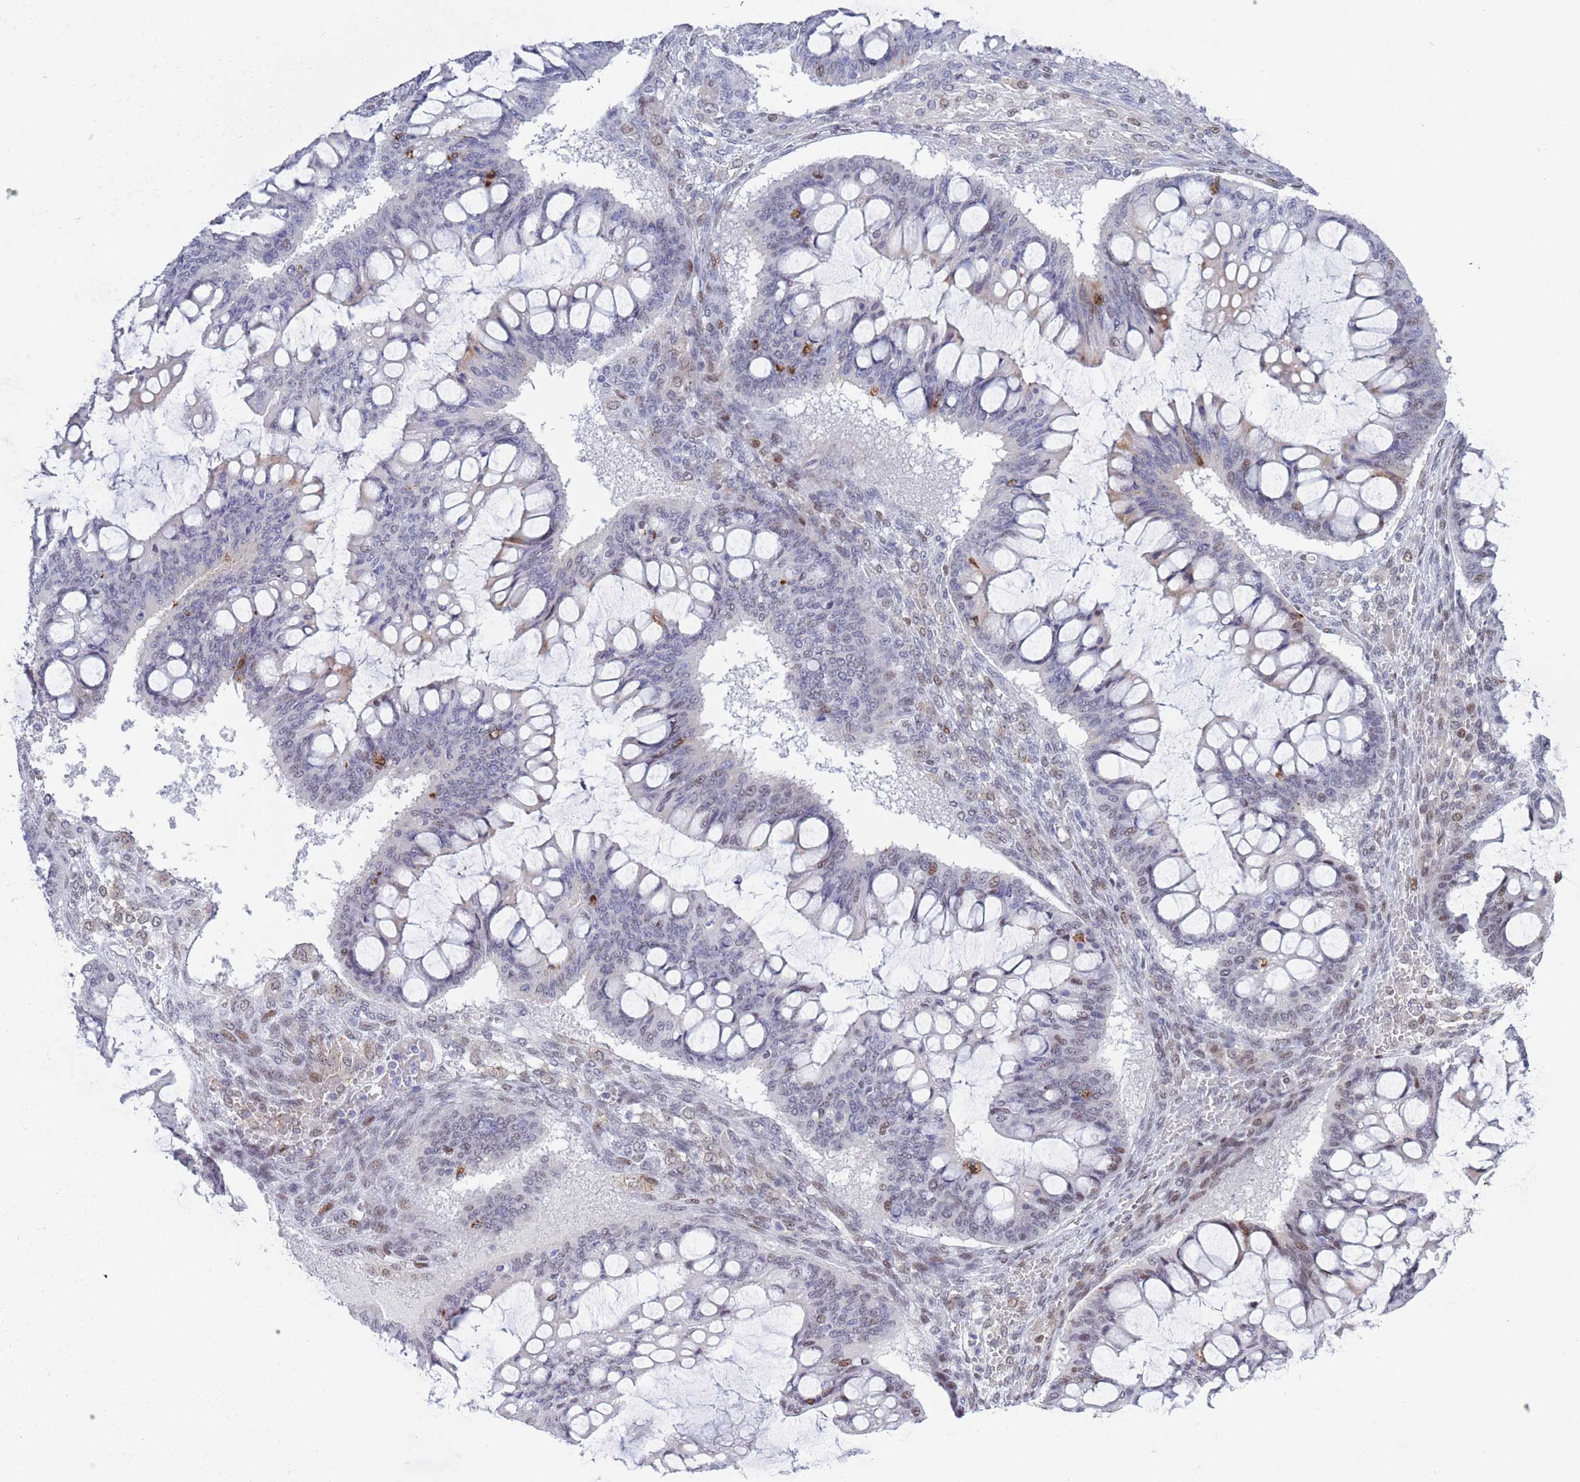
{"staining": {"intensity": "moderate", "quantity": "<25%", "location": "nuclear"}, "tissue": "ovarian cancer", "cell_type": "Tumor cells", "image_type": "cancer", "snomed": [{"axis": "morphology", "description": "Cystadenocarcinoma, mucinous, NOS"}, {"axis": "topography", "description": "Ovary"}], "caption": "The image displays immunohistochemical staining of ovarian cancer (mucinous cystadenocarcinoma). There is moderate nuclear expression is present in approximately <25% of tumor cells.", "gene": "ZNF382", "patient": {"sex": "female", "age": 73}}